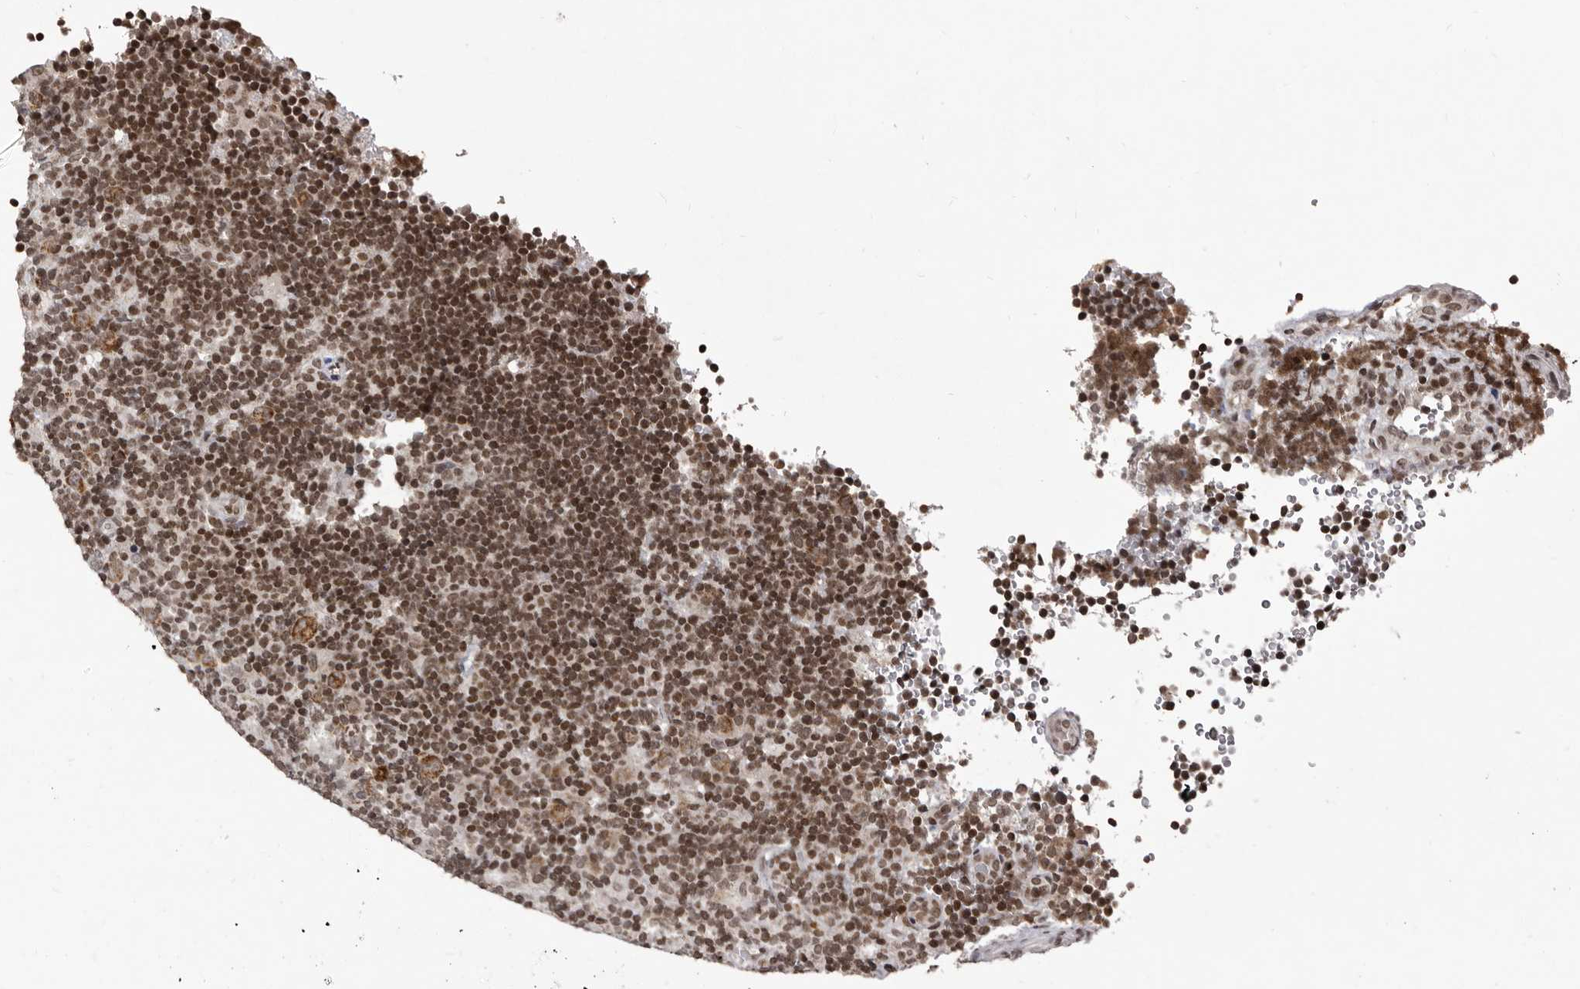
{"staining": {"intensity": "moderate", "quantity": ">75%", "location": "cytoplasmic/membranous"}, "tissue": "lymphoma", "cell_type": "Tumor cells", "image_type": "cancer", "snomed": [{"axis": "morphology", "description": "Hodgkin's disease, NOS"}, {"axis": "topography", "description": "Lymph node"}], "caption": "Tumor cells demonstrate medium levels of moderate cytoplasmic/membranous expression in about >75% of cells in Hodgkin's disease.", "gene": "THUMPD1", "patient": {"sex": "female", "age": 57}}